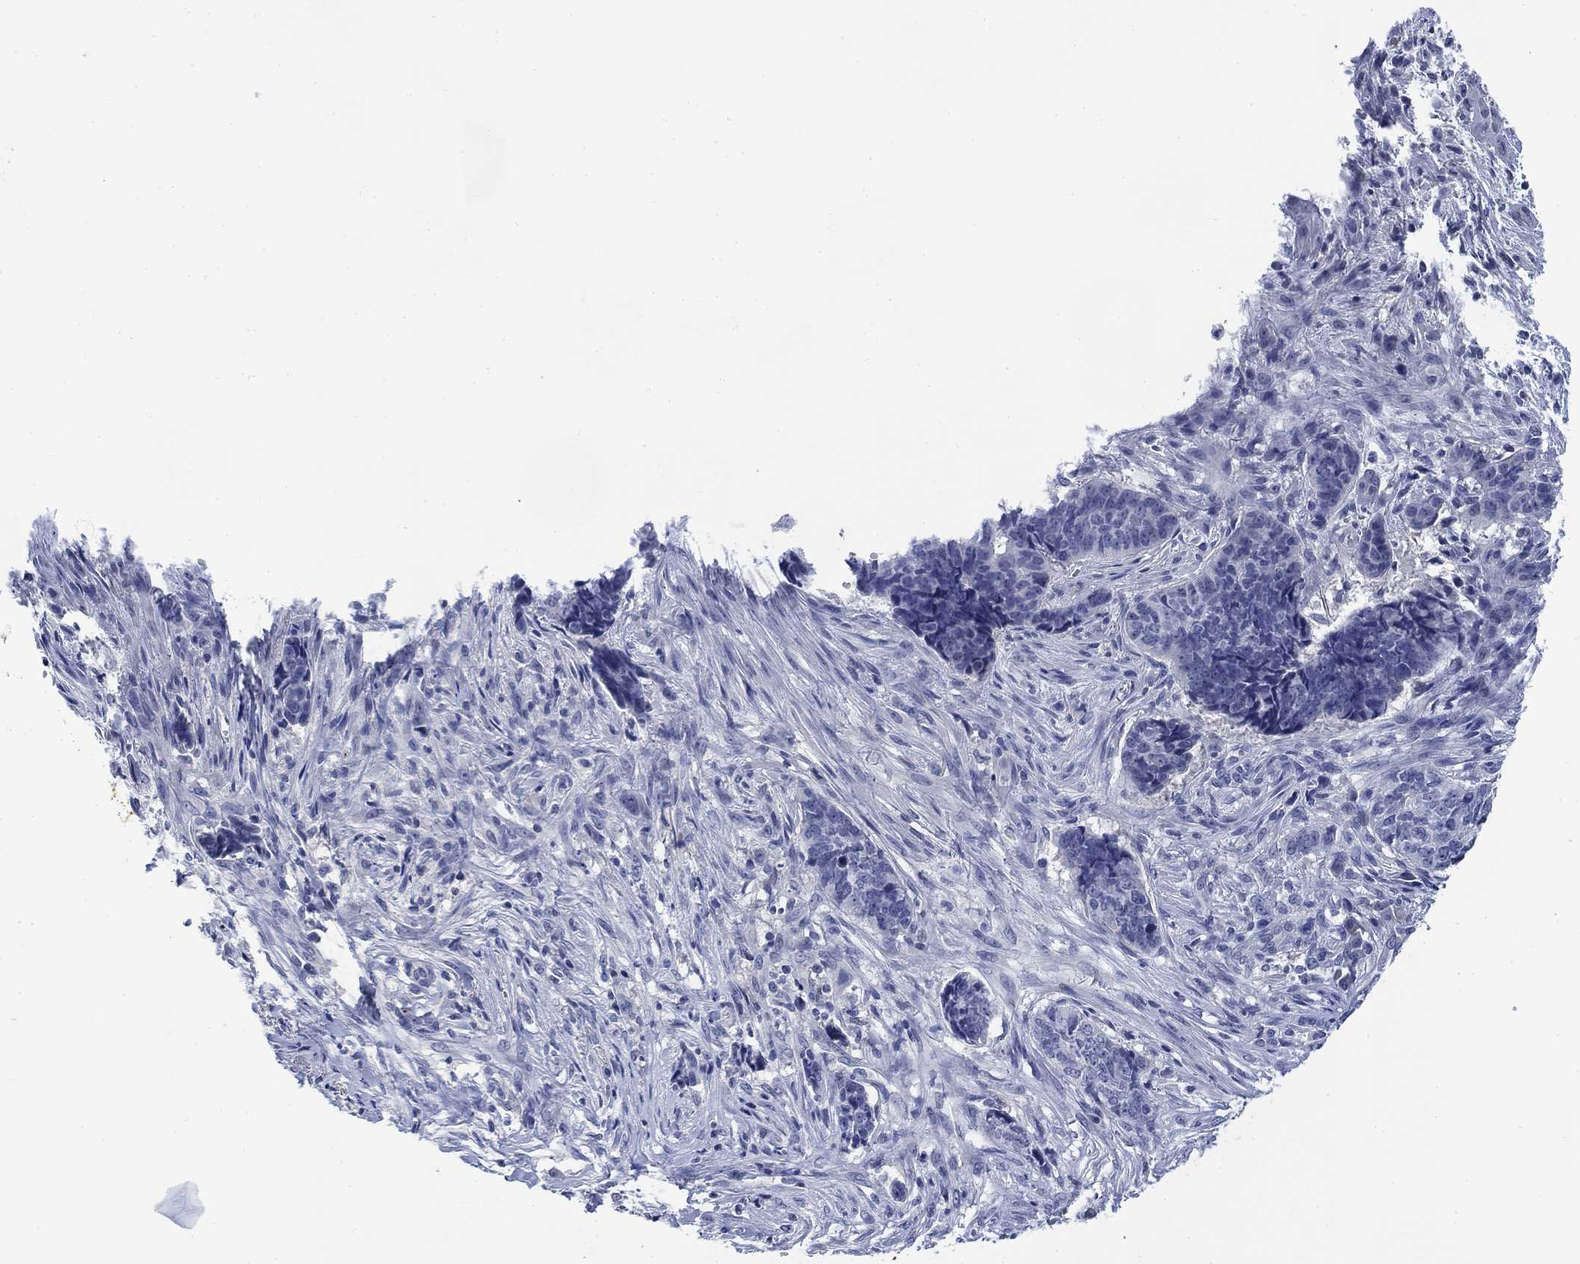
{"staining": {"intensity": "negative", "quantity": "none", "location": "none"}, "tissue": "skin cancer", "cell_type": "Tumor cells", "image_type": "cancer", "snomed": [{"axis": "morphology", "description": "Basal cell carcinoma"}, {"axis": "topography", "description": "Skin"}], "caption": "A micrograph of human basal cell carcinoma (skin) is negative for staining in tumor cells.", "gene": "DAZL", "patient": {"sex": "male", "age": 86}}